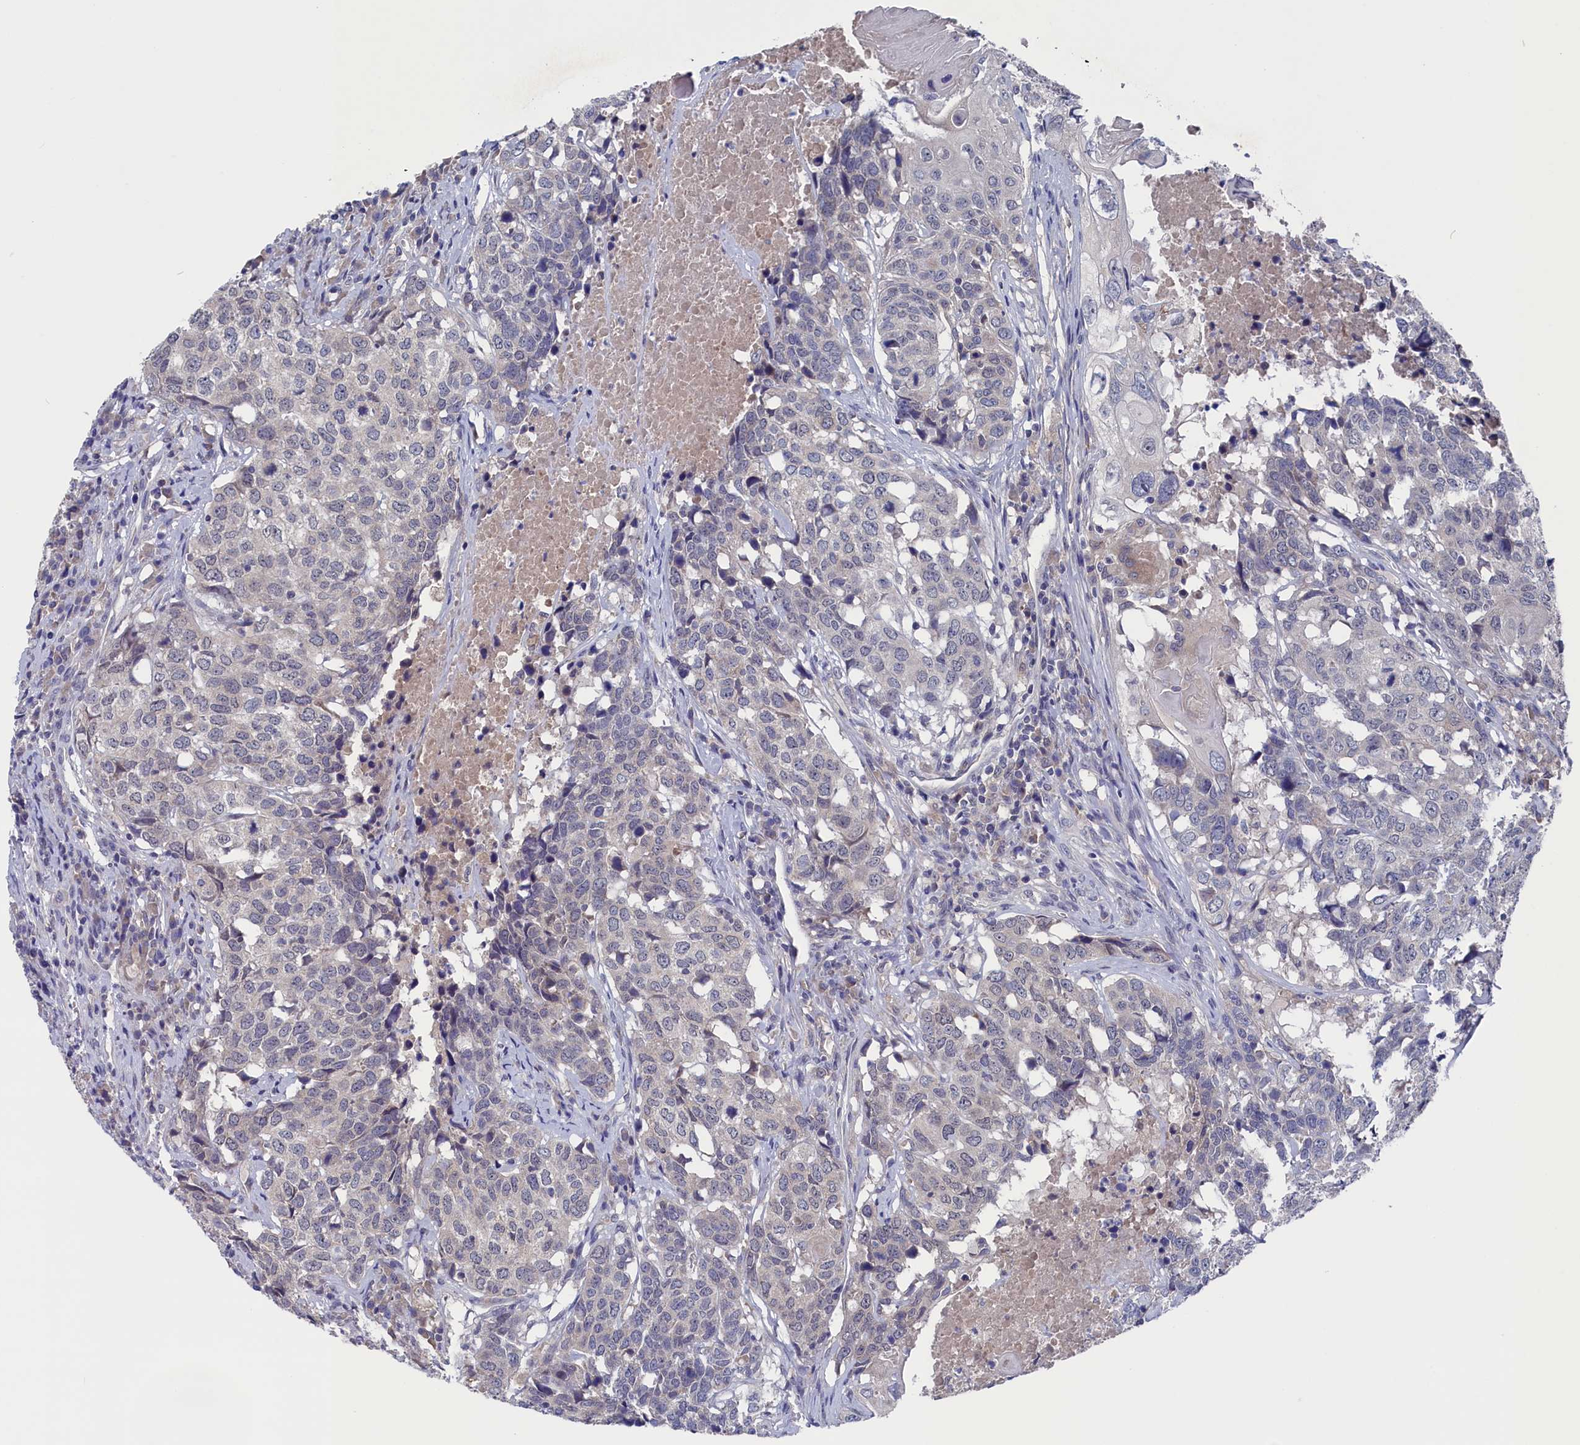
{"staining": {"intensity": "weak", "quantity": "<25%", "location": "cytoplasmic/membranous"}, "tissue": "head and neck cancer", "cell_type": "Tumor cells", "image_type": "cancer", "snomed": [{"axis": "morphology", "description": "Squamous cell carcinoma, NOS"}, {"axis": "topography", "description": "Head-Neck"}], "caption": "This micrograph is of squamous cell carcinoma (head and neck) stained with IHC to label a protein in brown with the nuclei are counter-stained blue. There is no positivity in tumor cells.", "gene": "SPATA13", "patient": {"sex": "male", "age": 66}}